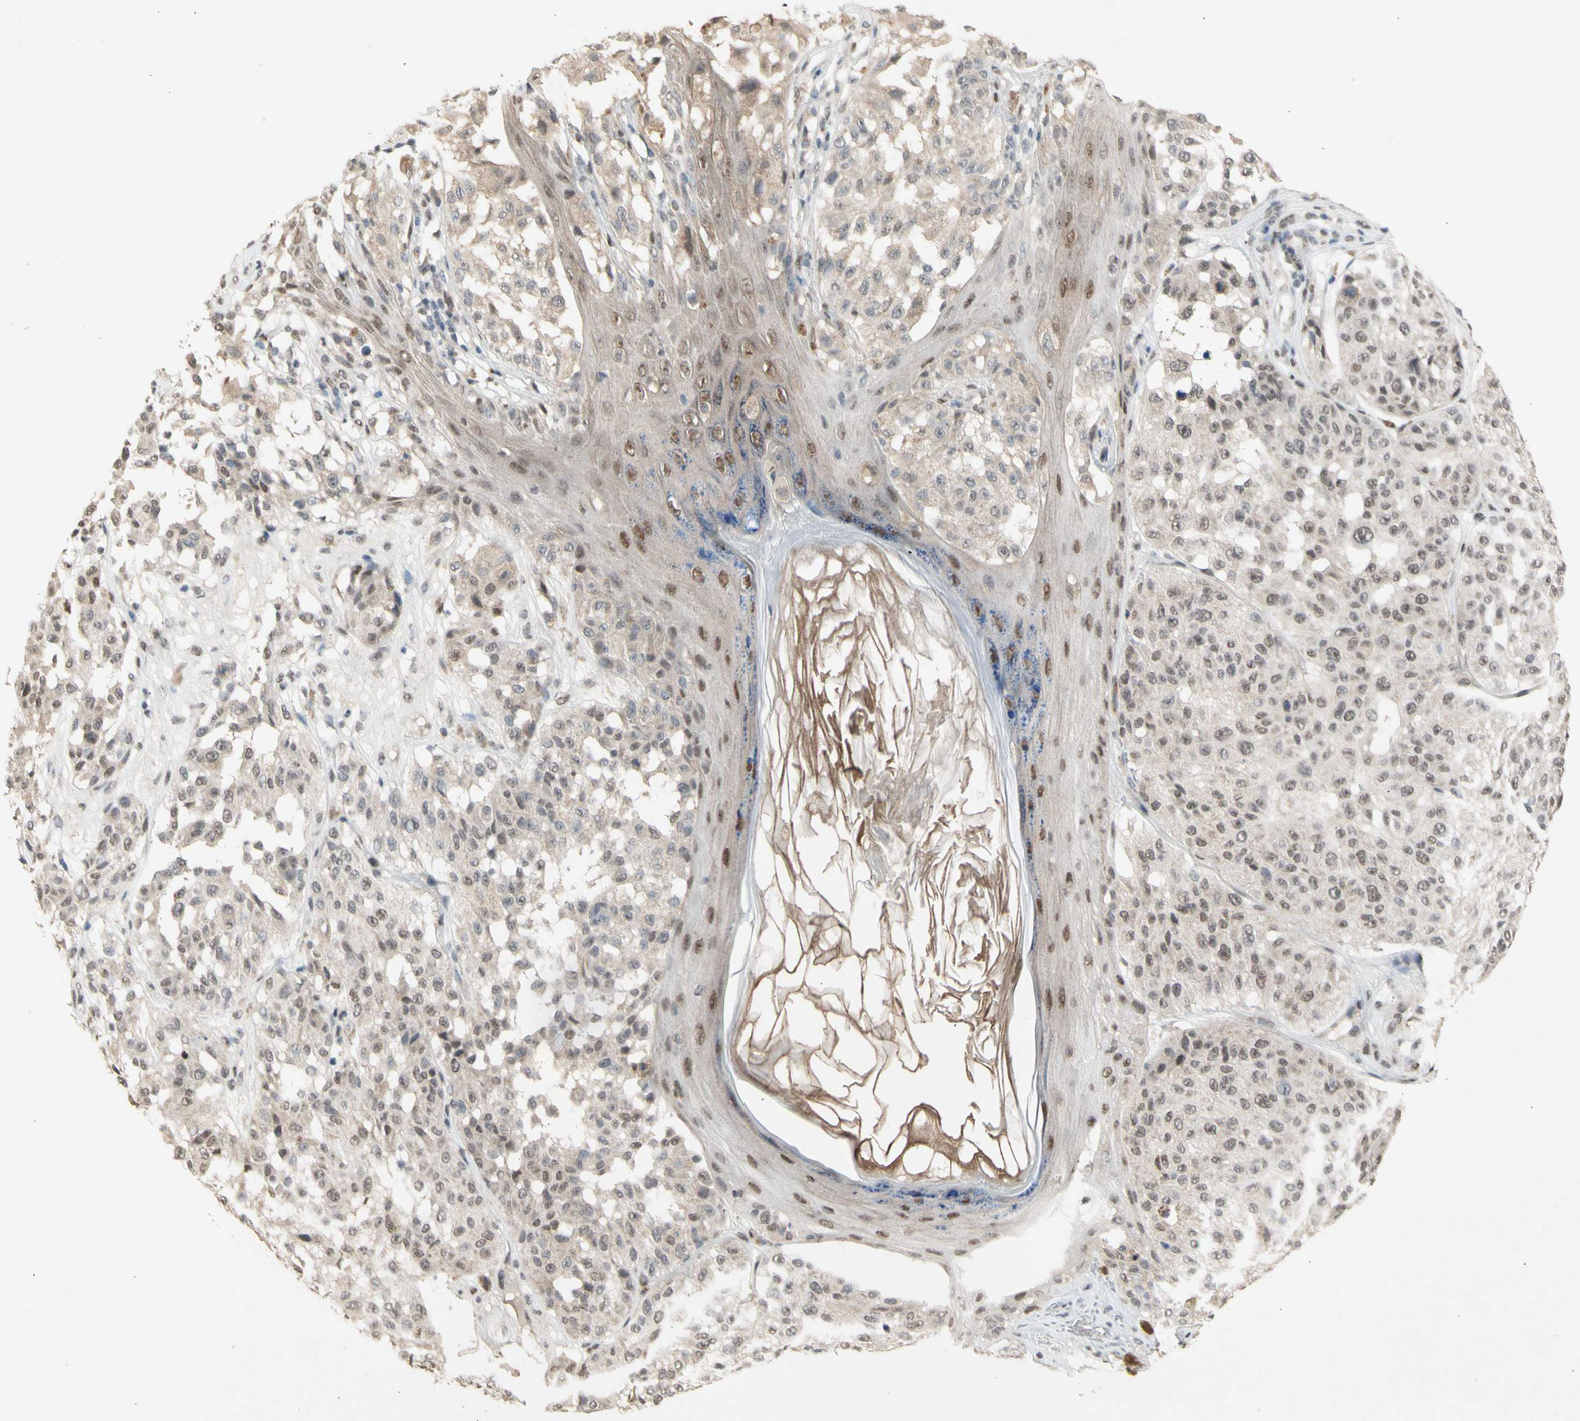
{"staining": {"intensity": "weak", "quantity": ">75%", "location": "nuclear"}, "tissue": "melanoma", "cell_type": "Tumor cells", "image_type": "cancer", "snomed": [{"axis": "morphology", "description": "Malignant melanoma, NOS"}, {"axis": "topography", "description": "Skin"}], "caption": "Weak nuclear expression for a protein is seen in approximately >75% of tumor cells of melanoma using IHC.", "gene": "SFPQ", "patient": {"sex": "female", "age": 46}}